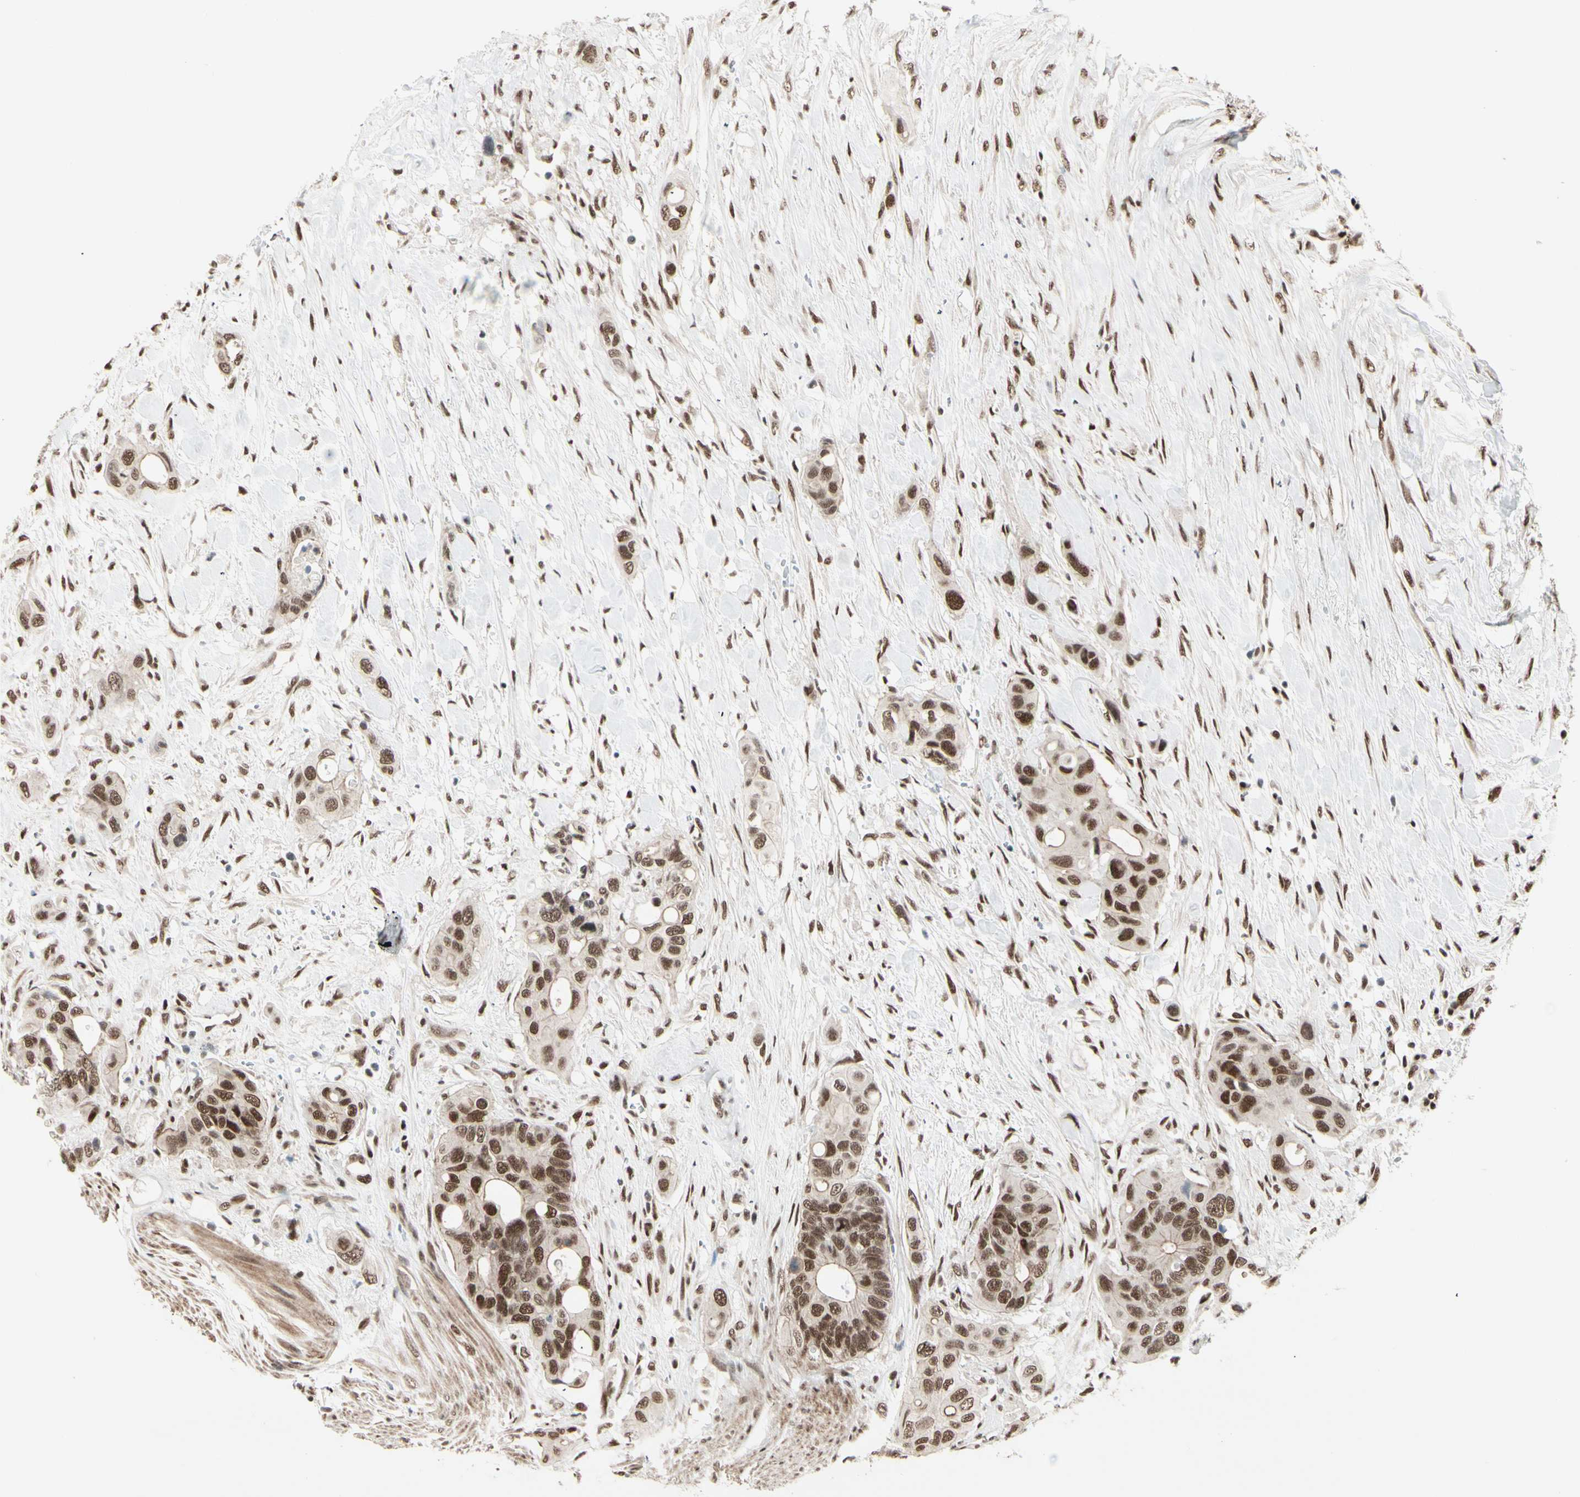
{"staining": {"intensity": "moderate", "quantity": ">75%", "location": "nuclear"}, "tissue": "colorectal cancer", "cell_type": "Tumor cells", "image_type": "cancer", "snomed": [{"axis": "morphology", "description": "Adenocarcinoma, NOS"}, {"axis": "topography", "description": "Colon"}], "caption": "DAB (3,3'-diaminobenzidine) immunohistochemical staining of adenocarcinoma (colorectal) displays moderate nuclear protein positivity in about >75% of tumor cells.", "gene": "CHAMP1", "patient": {"sex": "female", "age": 57}}